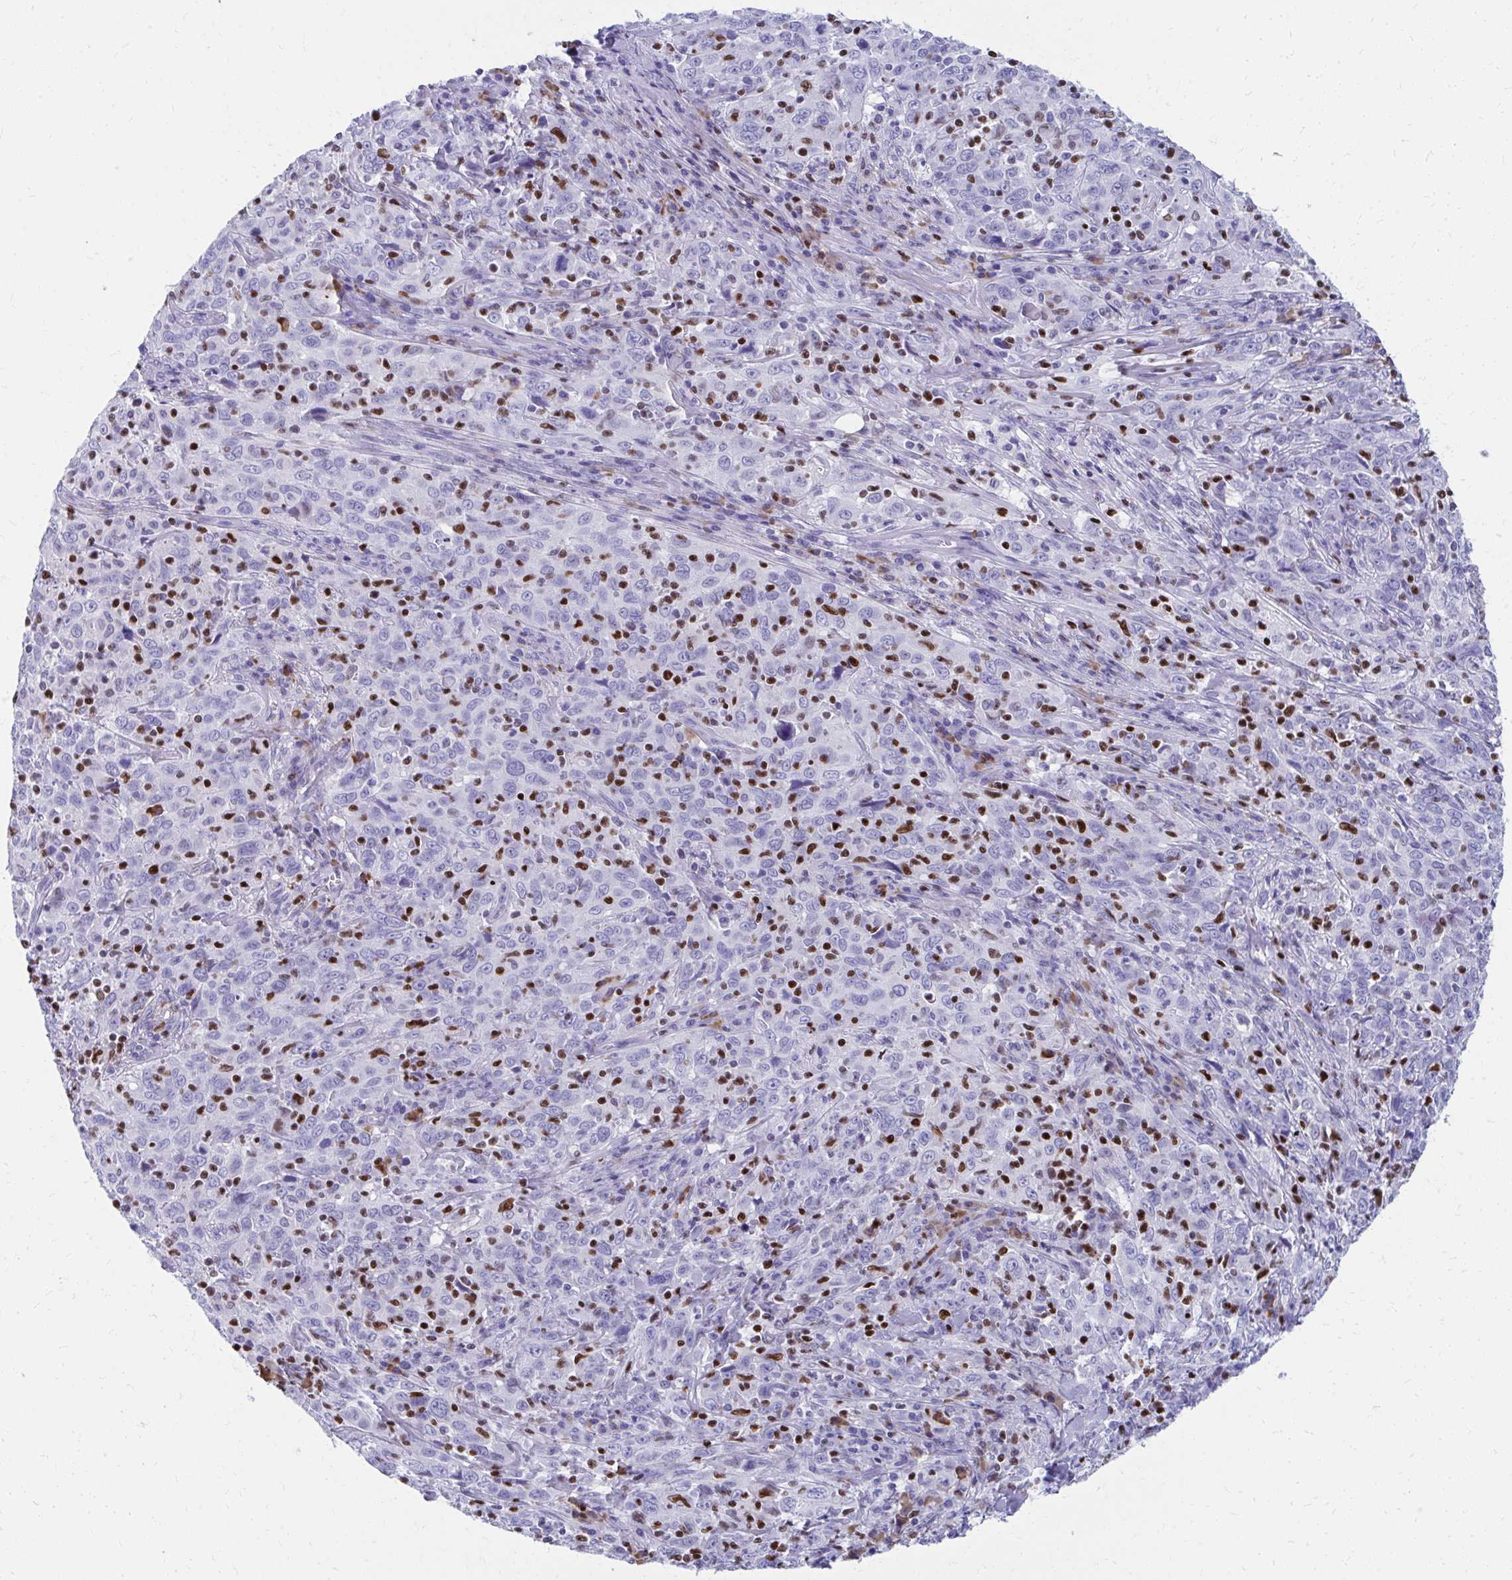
{"staining": {"intensity": "negative", "quantity": "none", "location": "none"}, "tissue": "cervical cancer", "cell_type": "Tumor cells", "image_type": "cancer", "snomed": [{"axis": "morphology", "description": "Squamous cell carcinoma, NOS"}, {"axis": "topography", "description": "Cervix"}], "caption": "Tumor cells are negative for brown protein staining in cervical squamous cell carcinoma.", "gene": "RUNX3", "patient": {"sex": "female", "age": 46}}